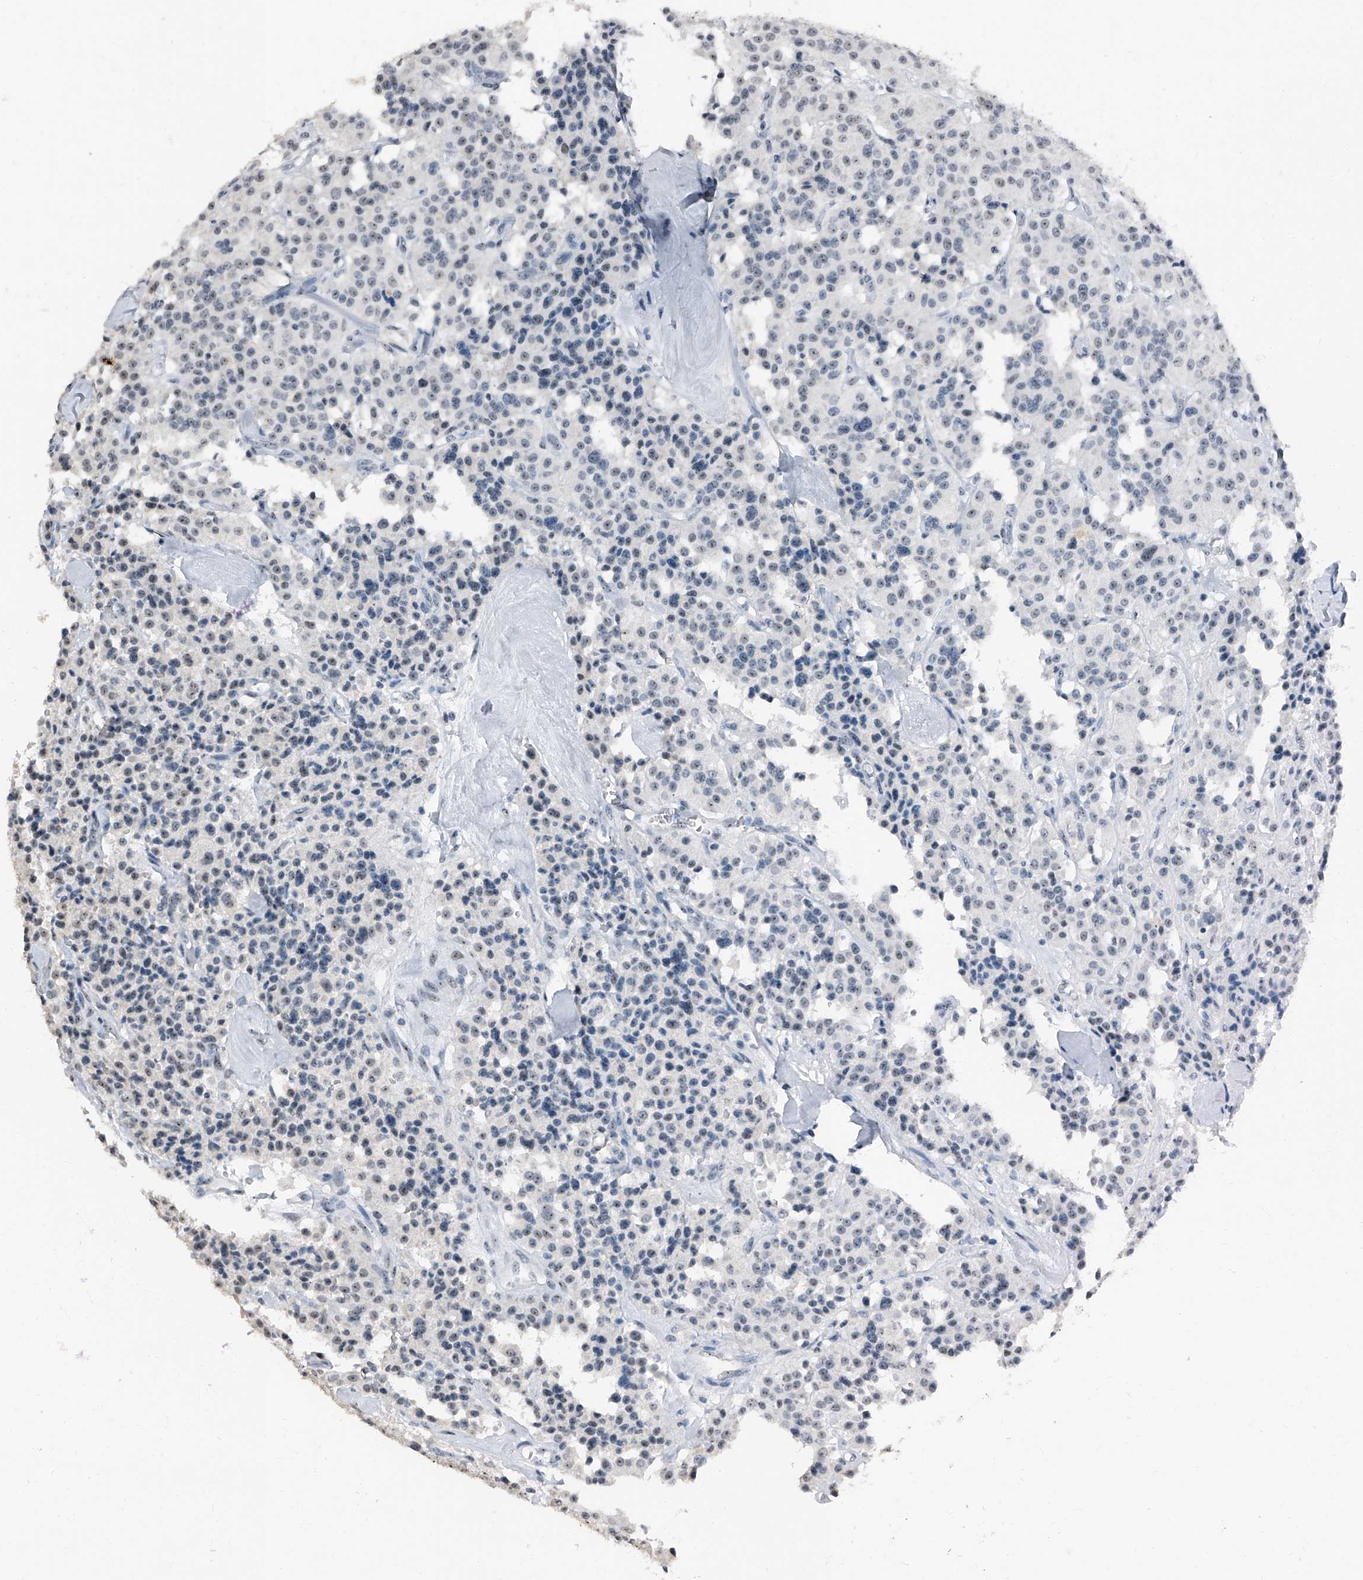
{"staining": {"intensity": "weak", "quantity": "25%-75%", "location": "nuclear"}, "tissue": "carcinoid", "cell_type": "Tumor cells", "image_type": "cancer", "snomed": [{"axis": "morphology", "description": "Carcinoid, malignant, NOS"}, {"axis": "topography", "description": "Lung"}], "caption": "Brown immunohistochemical staining in human malignant carcinoid displays weak nuclear staining in approximately 25%-75% of tumor cells.", "gene": "TCOF1", "patient": {"sex": "male", "age": 30}}